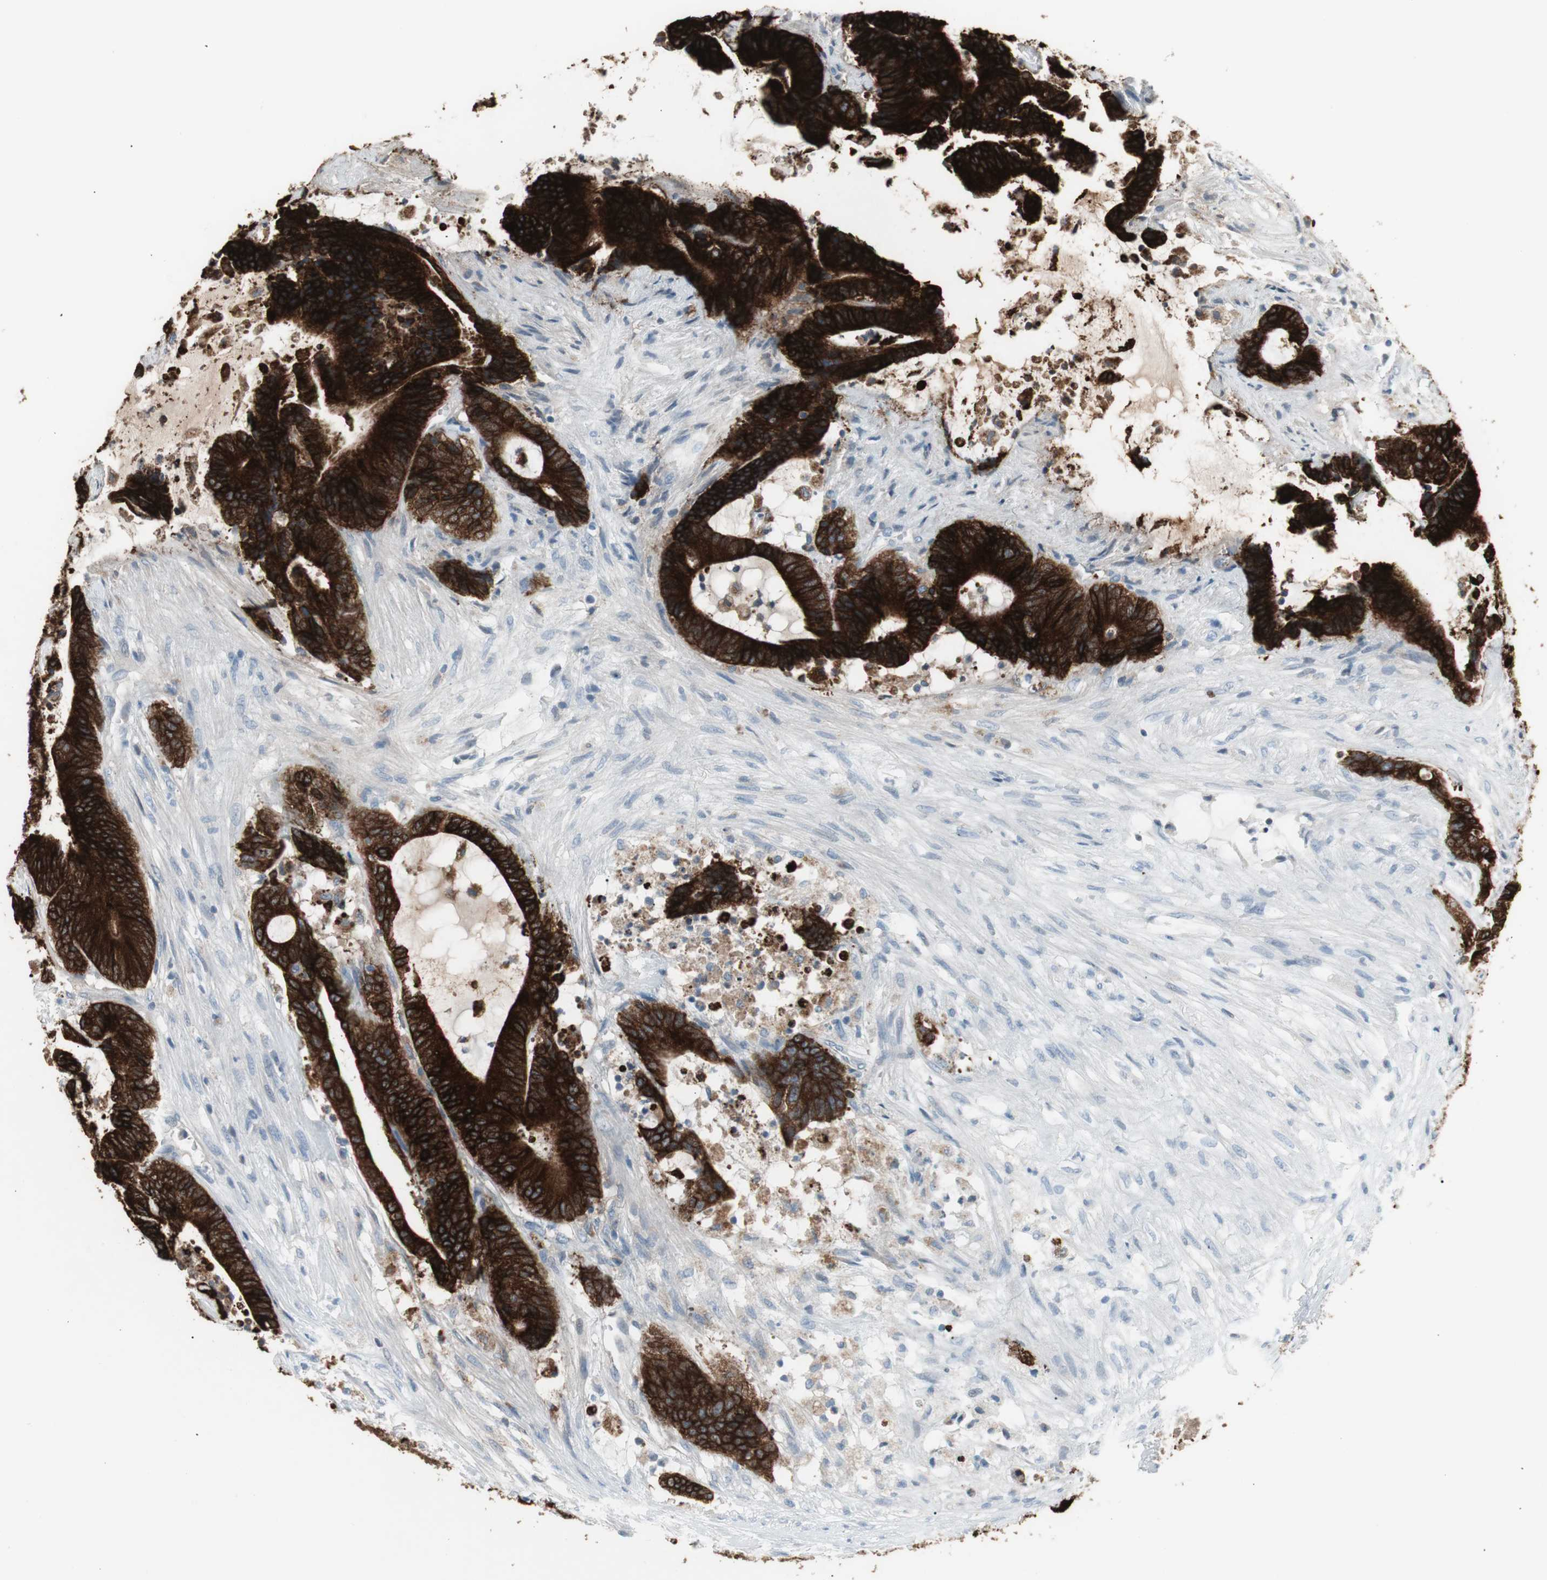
{"staining": {"intensity": "strong", "quantity": ">75%", "location": "cytoplasmic/membranous"}, "tissue": "colorectal cancer", "cell_type": "Tumor cells", "image_type": "cancer", "snomed": [{"axis": "morphology", "description": "Adenocarcinoma, NOS"}, {"axis": "topography", "description": "Colon"}], "caption": "Protein analysis of colorectal adenocarcinoma tissue shows strong cytoplasmic/membranous positivity in about >75% of tumor cells.", "gene": "AGR2", "patient": {"sex": "female", "age": 84}}